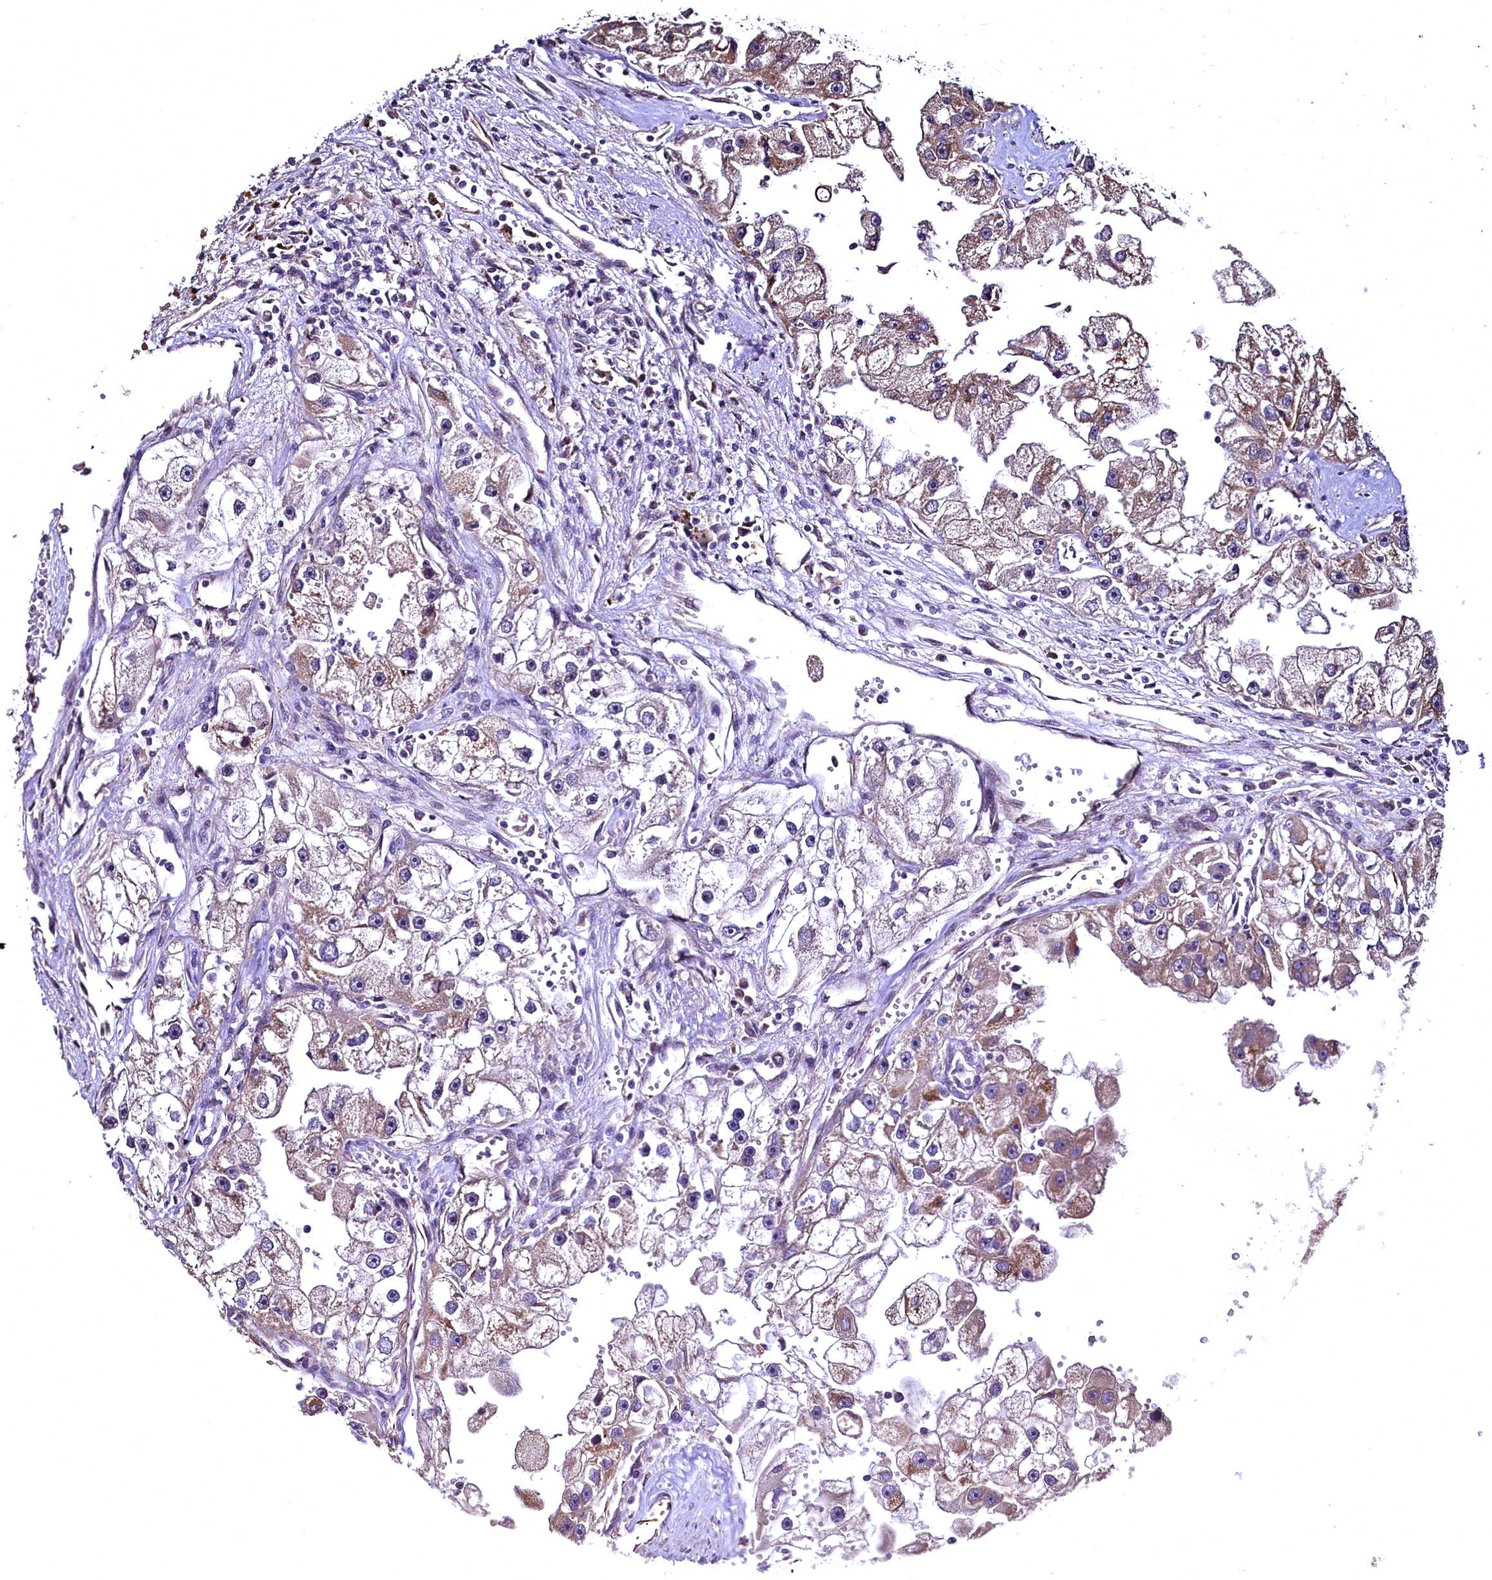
{"staining": {"intensity": "weak", "quantity": "25%-75%", "location": "cytoplasmic/membranous"}, "tissue": "renal cancer", "cell_type": "Tumor cells", "image_type": "cancer", "snomed": [{"axis": "morphology", "description": "Adenocarcinoma, NOS"}, {"axis": "topography", "description": "Kidney"}], "caption": "Human renal cancer (adenocarcinoma) stained with a brown dye reveals weak cytoplasmic/membranous positive staining in approximately 25%-75% of tumor cells.", "gene": "TBCEL", "patient": {"sex": "male", "age": 63}}